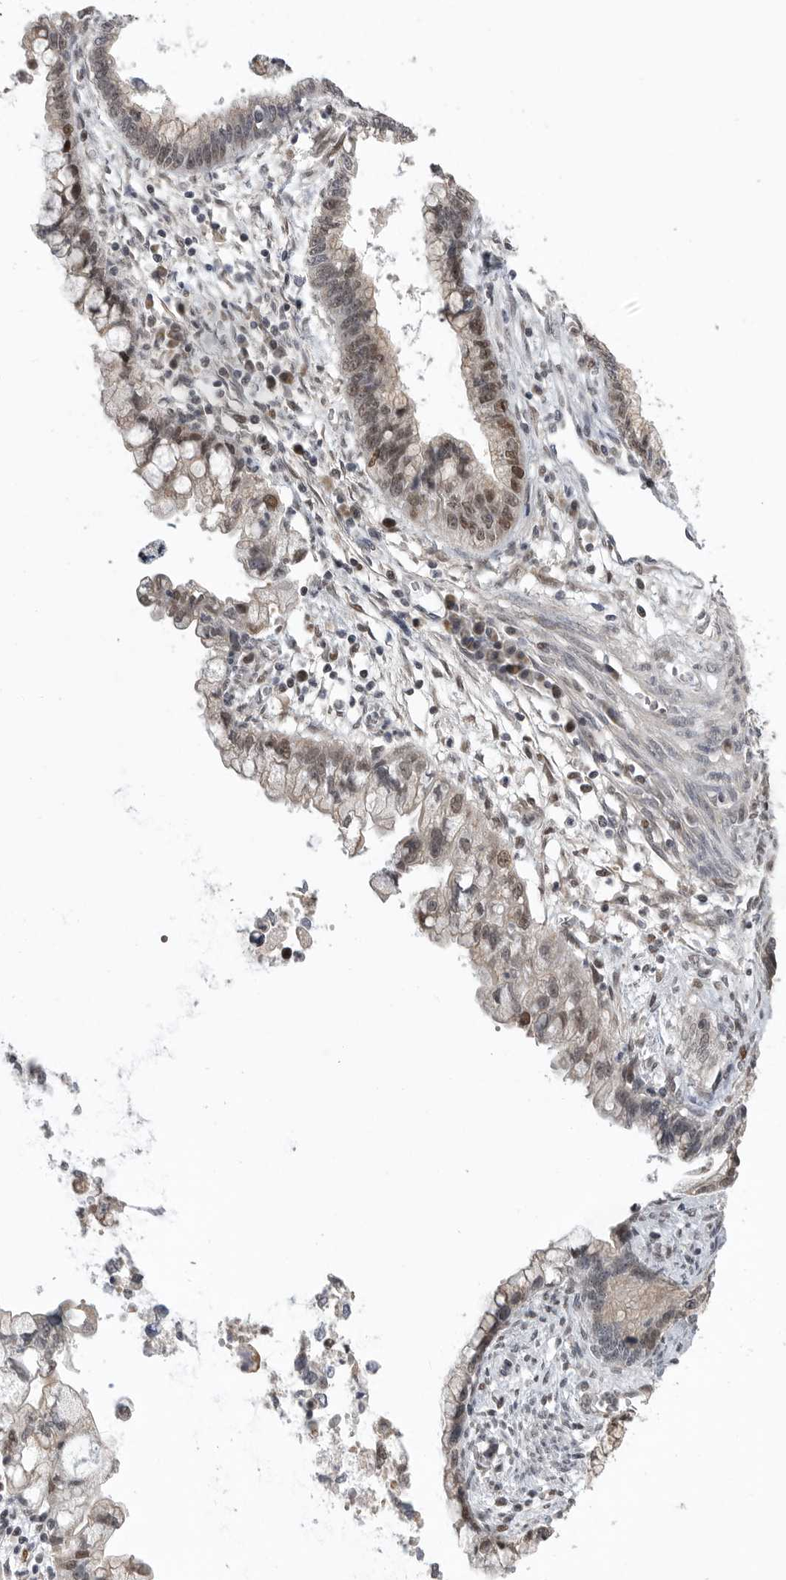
{"staining": {"intensity": "weak", "quantity": "25%-75%", "location": "cytoplasmic/membranous,nuclear"}, "tissue": "cervical cancer", "cell_type": "Tumor cells", "image_type": "cancer", "snomed": [{"axis": "morphology", "description": "Adenocarcinoma, NOS"}, {"axis": "topography", "description": "Cervix"}], "caption": "Protein staining of cervical cancer tissue demonstrates weak cytoplasmic/membranous and nuclear staining in about 25%-75% of tumor cells.", "gene": "SMARCC1", "patient": {"sex": "female", "age": 44}}